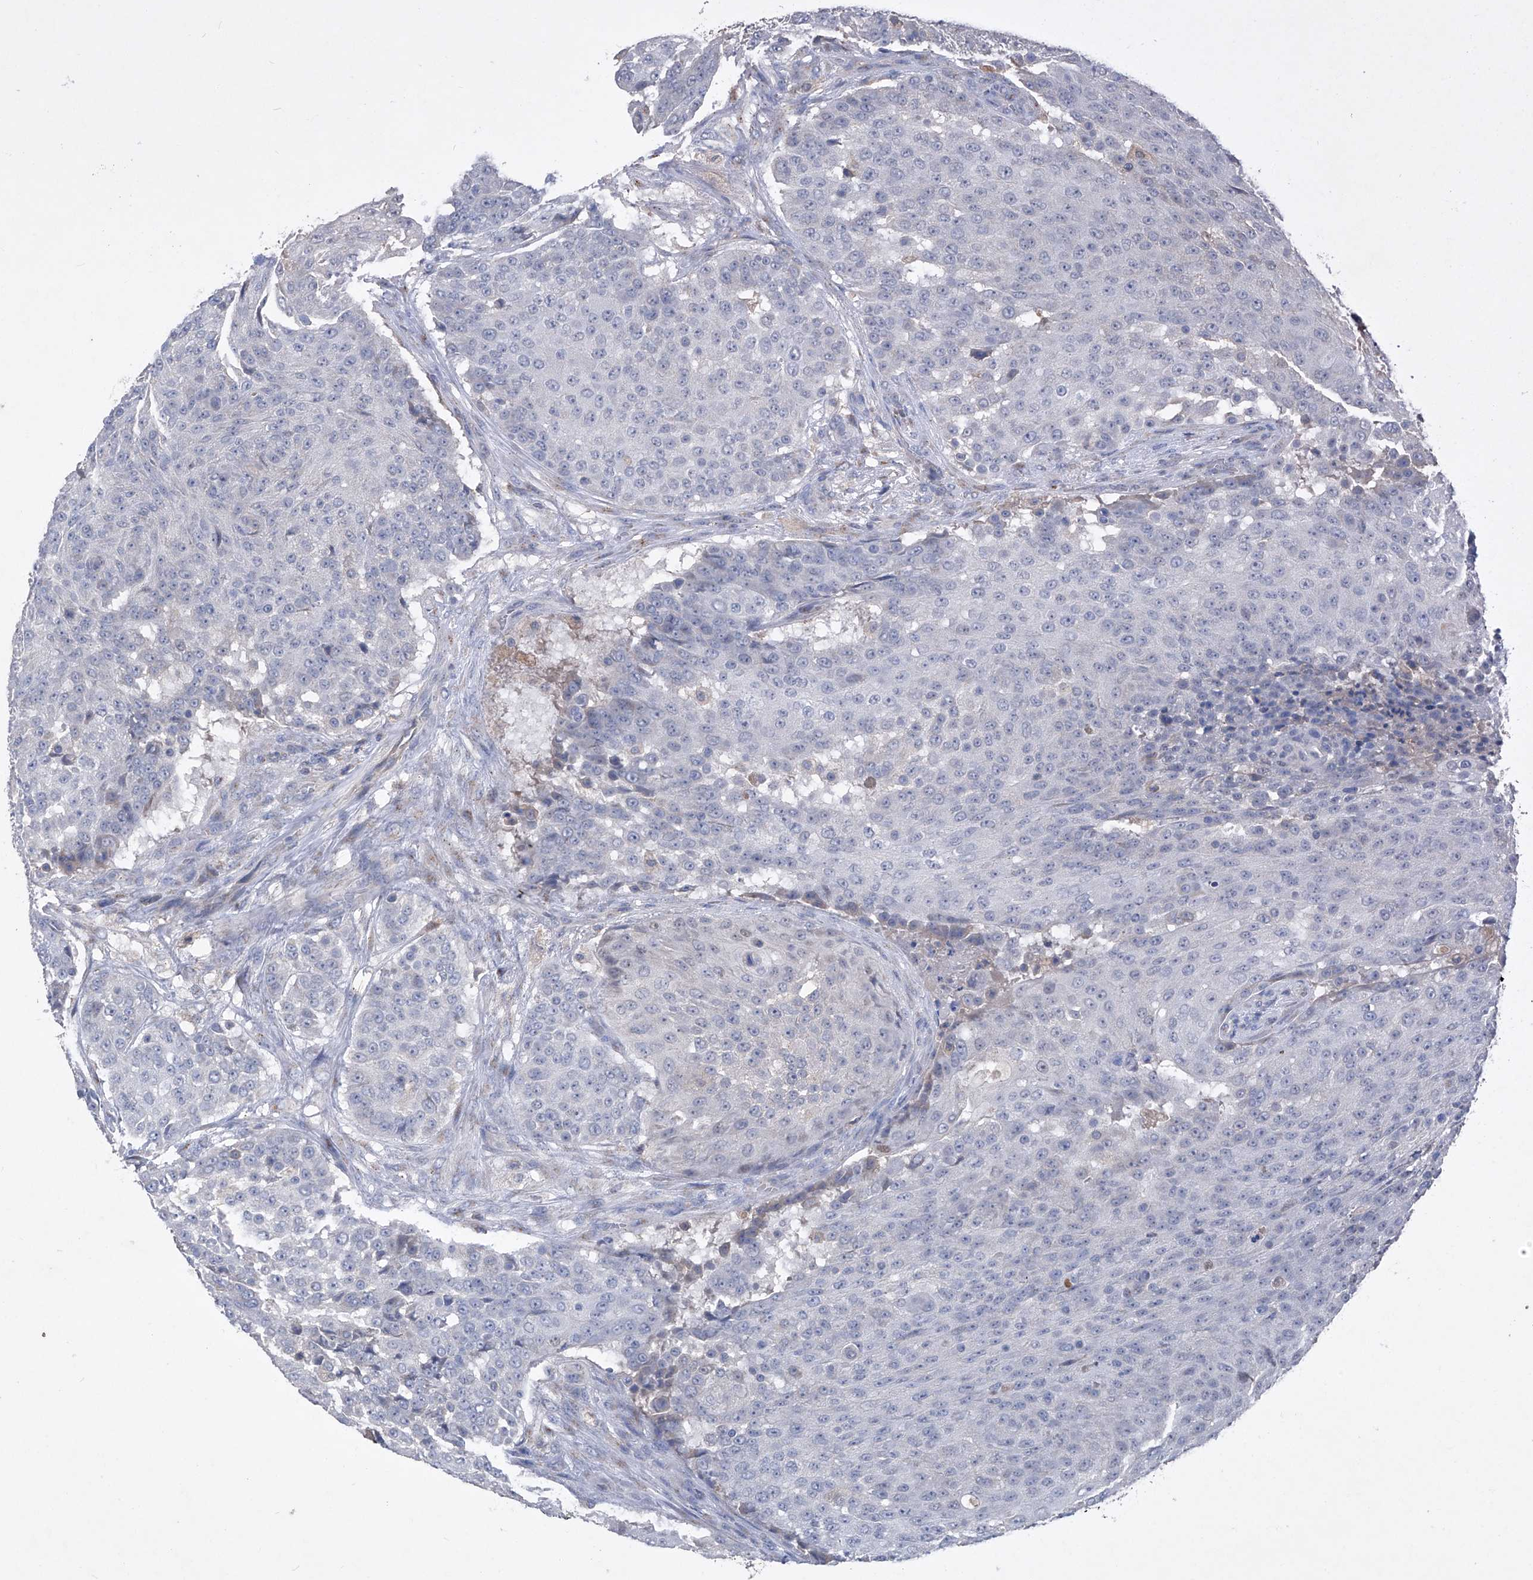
{"staining": {"intensity": "negative", "quantity": "none", "location": "none"}, "tissue": "urothelial cancer", "cell_type": "Tumor cells", "image_type": "cancer", "snomed": [{"axis": "morphology", "description": "Urothelial carcinoma, High grade"}, {"axis": "topography", "description": "Urinary bladder"}], "caption": "Immunohistochemistry (IHC) image of urothelial cancer stained for a protein (brown), which reveals no positivity in tumor cells. (DAB immunohistochemistry (IHC), high magnification).", "gene": "PCSK5", "patient": {"sex": "female", "age": 63}}